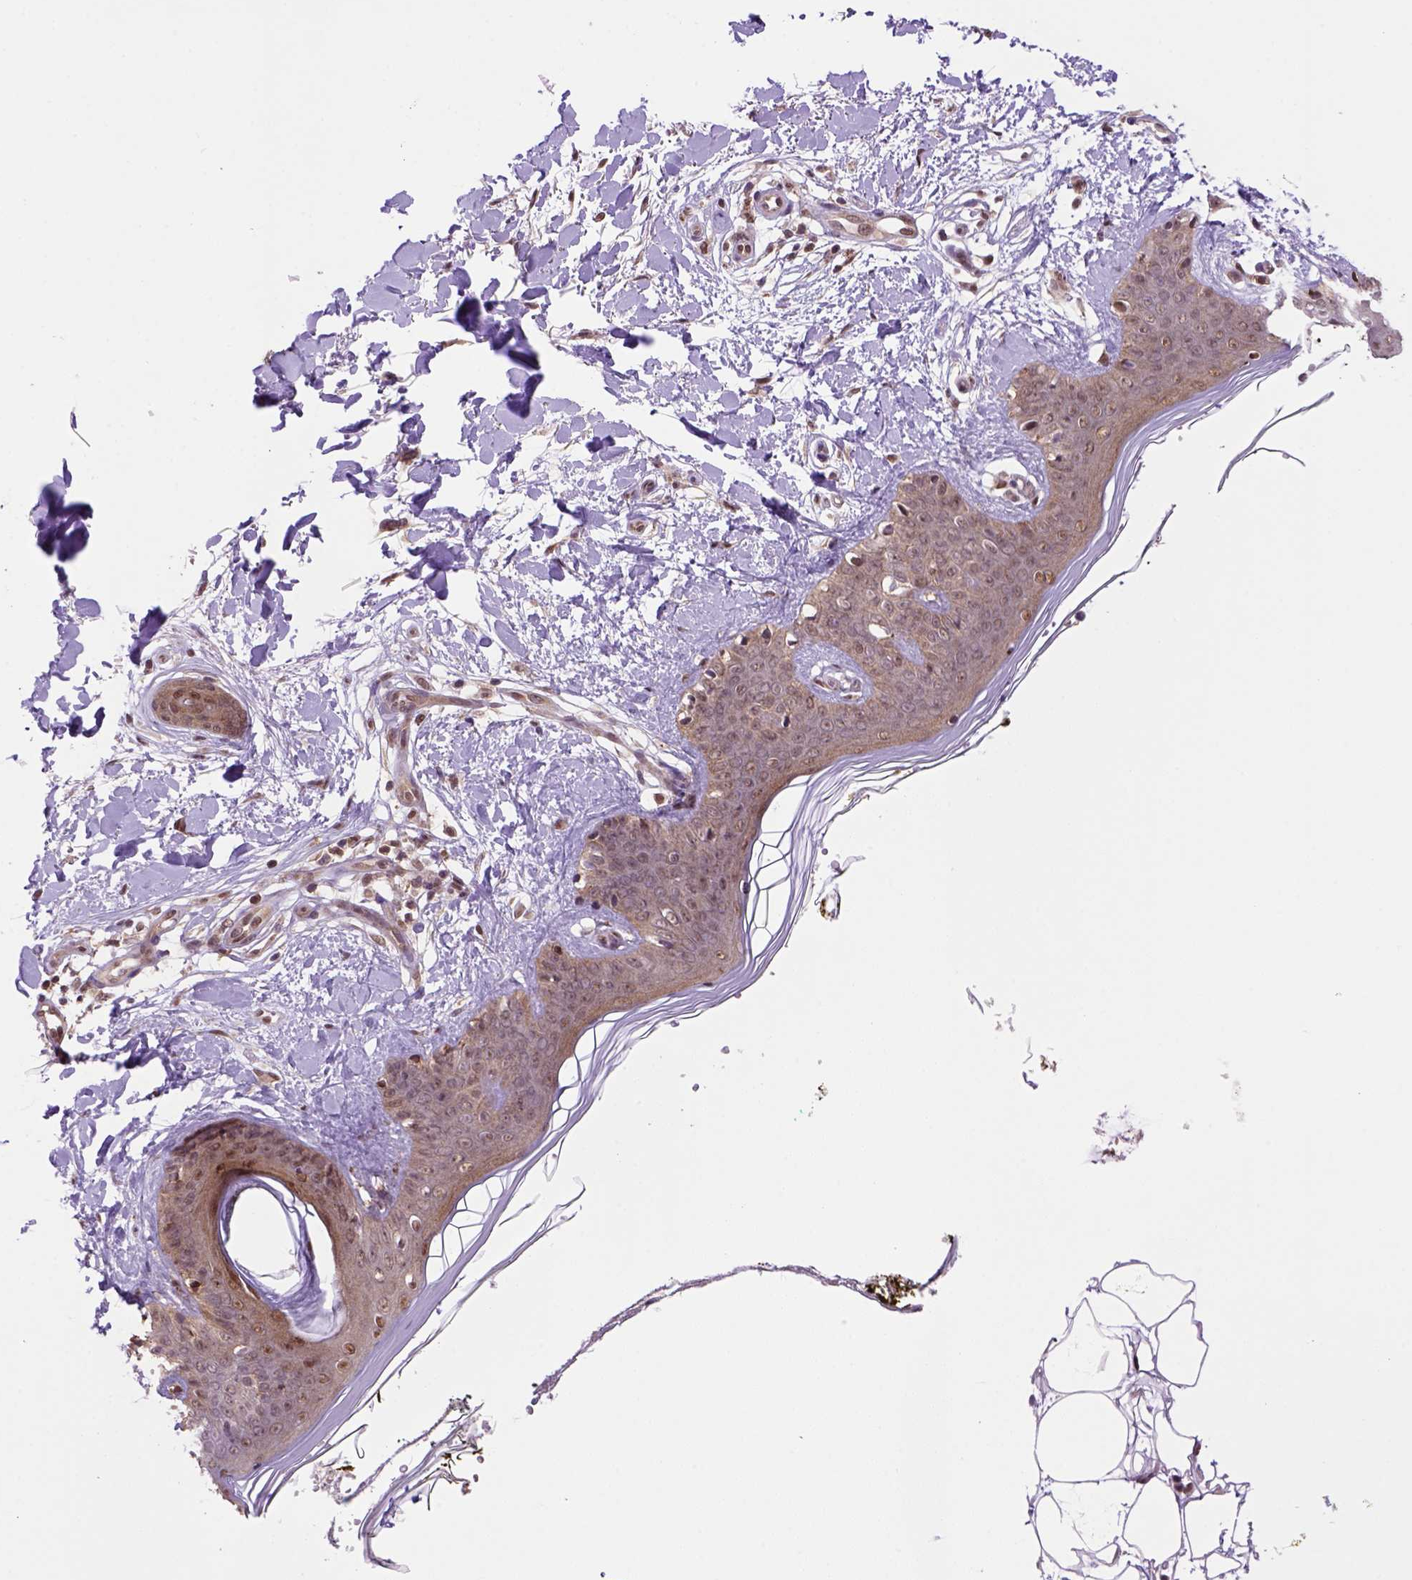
{"staining": {"intensity": "strong", "quantity": ">75%", "location": "cytoplasmic/membranous,nuclear"}, "tissue": "skin", "cell_type": "Fibroblasts", "image_type": "normal", "snomed": [{"axis": "morphology", "description": "Normal tissue, NOS"}, {"axis": "topography", "description": "Skin"}], "caption": "This histopathology image displays immunohistochemistry (IHC) staining of unremarkable human skin, with high strong cytoplasmic/membranous,nuclear staining in about >75% of fibroblasts.", "gene": "PSMC2", "patient": {"sex": "female", "age": 34}}